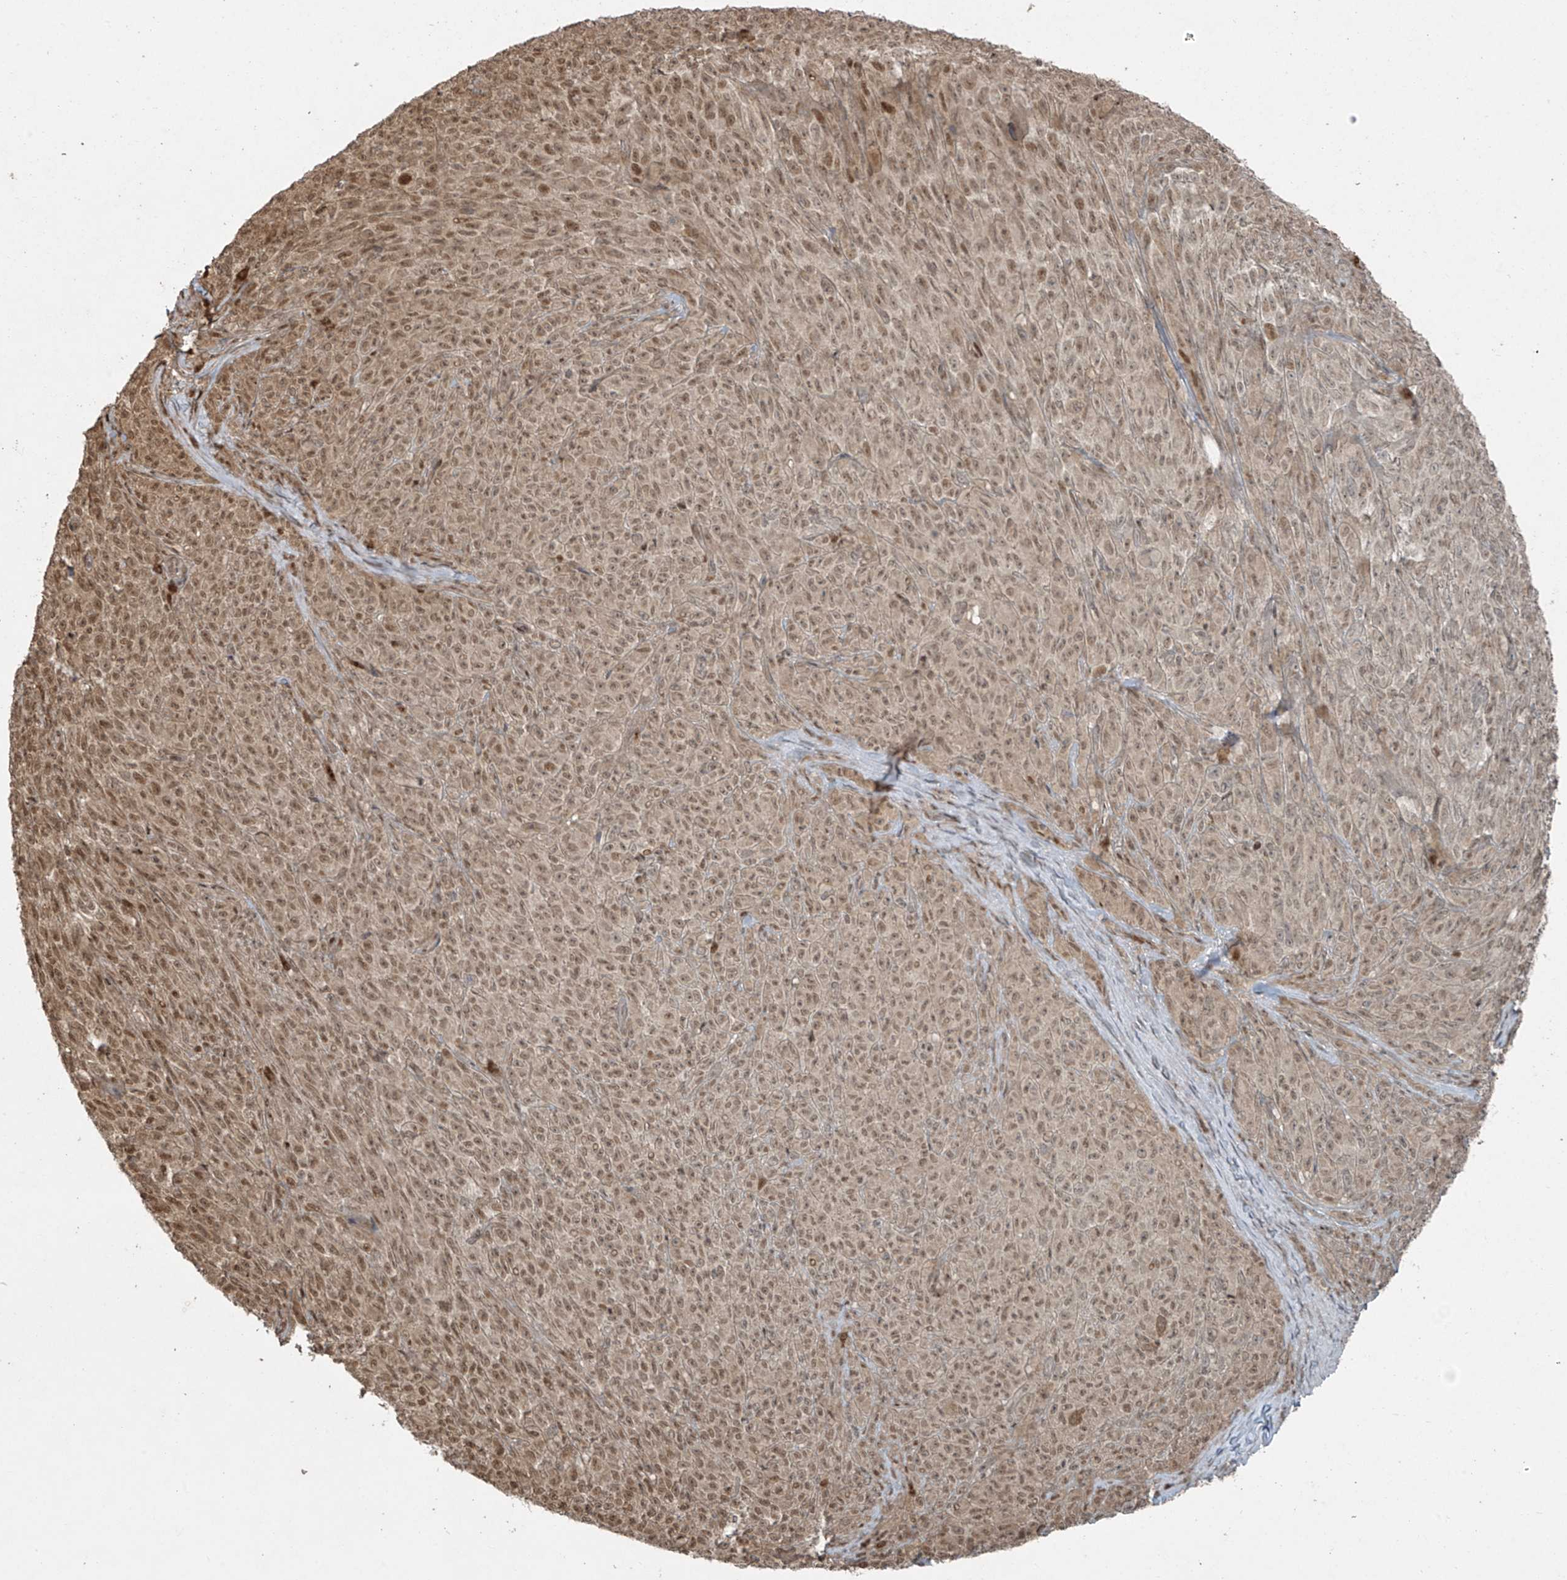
{"staining": {"intensity": "moderate", "quantity": ">75%", "location": "cytoplasmic/membranous,nuclear"}, "tissue": "melanoma", "cell_type": "Tumor cells", "image_type": "cancer", "snomed": [{"axis": "morphology", "description": "Malignant melanoma, NOS"}, {"axis": "topography", "description": "Skin"}], "caption": "Moderate cytoplasmic/membranous and nuclear expression for a protein is identified in approximately >75% of tumor cells of melanoma using IHC.", "gene": "TTC22", "patient": {"sex": "female", "age": 82}}